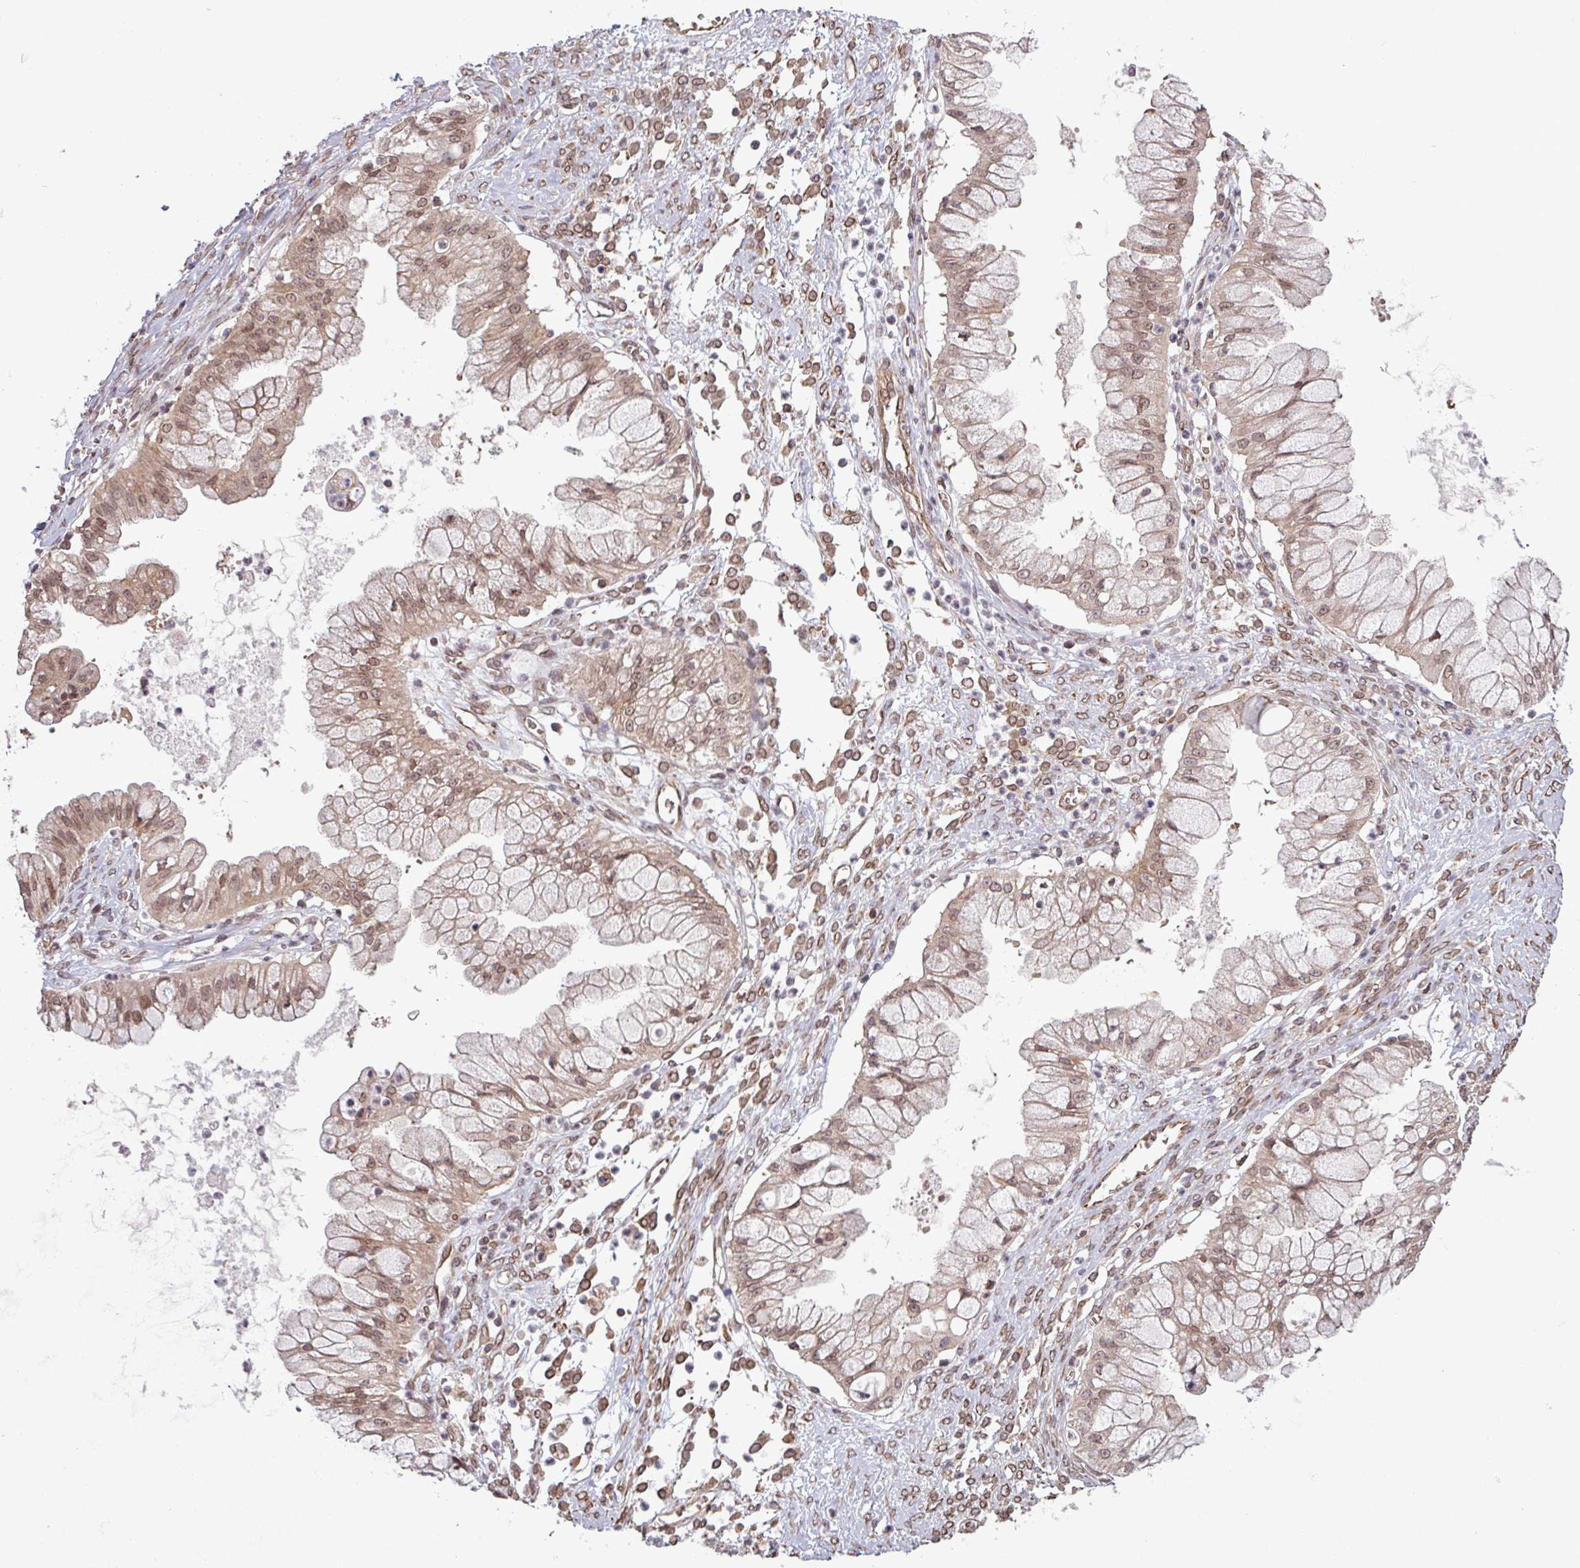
{"staining": {"intensity": "weak", "quantity": ">75%", "location": "cytoplasmic/membranous,nuclear"}, "tissue": "ovarian cancer", "cell_type": "Tumor cells", "image_type": "cancer", "snomed": [{"axis": "morphology", "description": "Cystadenocarcinoma, mucinous, NOS"}, {"axis": "topography", "description": "Ovary"}], "caption": "This image demonstrates ovarian cancer stained with IHC to label a protein in brown. The cytoplasmic/membranous and nuclear of tumor cells show weak positivity for the protein. Nuclei are counter-stained blue.", "gene": "RBM4B", "patient": {"sex": "female", "age": 70}}